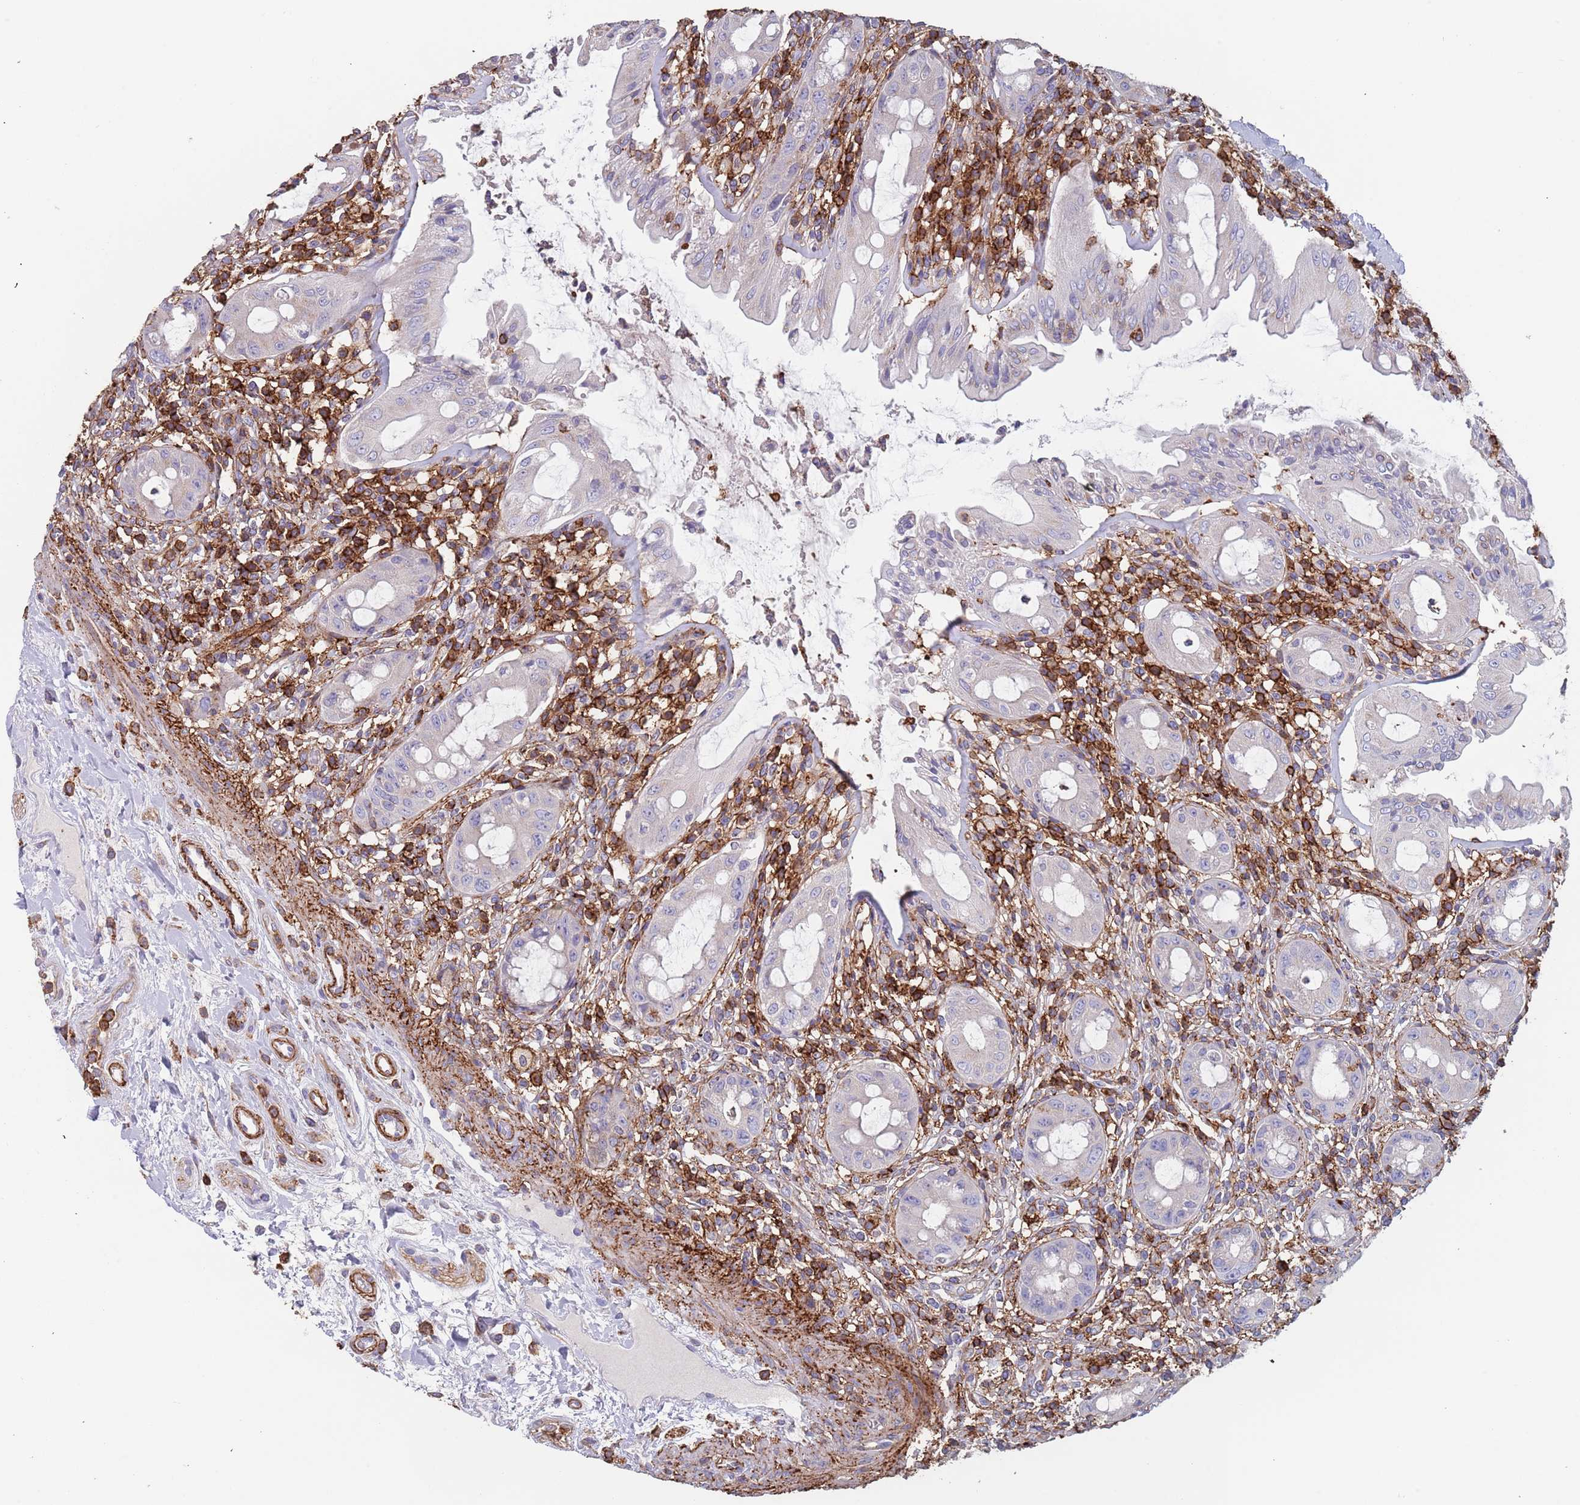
{"staining": {"intensity": "negative", "quantity": "none", "location": "none"}, "tissue": "rectum", "cell_type": "Glandular cells", "image_type": "normal", "snomed": [{"axis": "morphology", "description": "Normal tissue, NOS"}, {"axis": "topography", "description": "Rectum"}], "caption": "This is an immunohistochemistry photomicrograph of benign human rectum. There is no staining in glandular cells.", "gene": "RNF144A", "patient": {"sex": "female", "age": 57}}